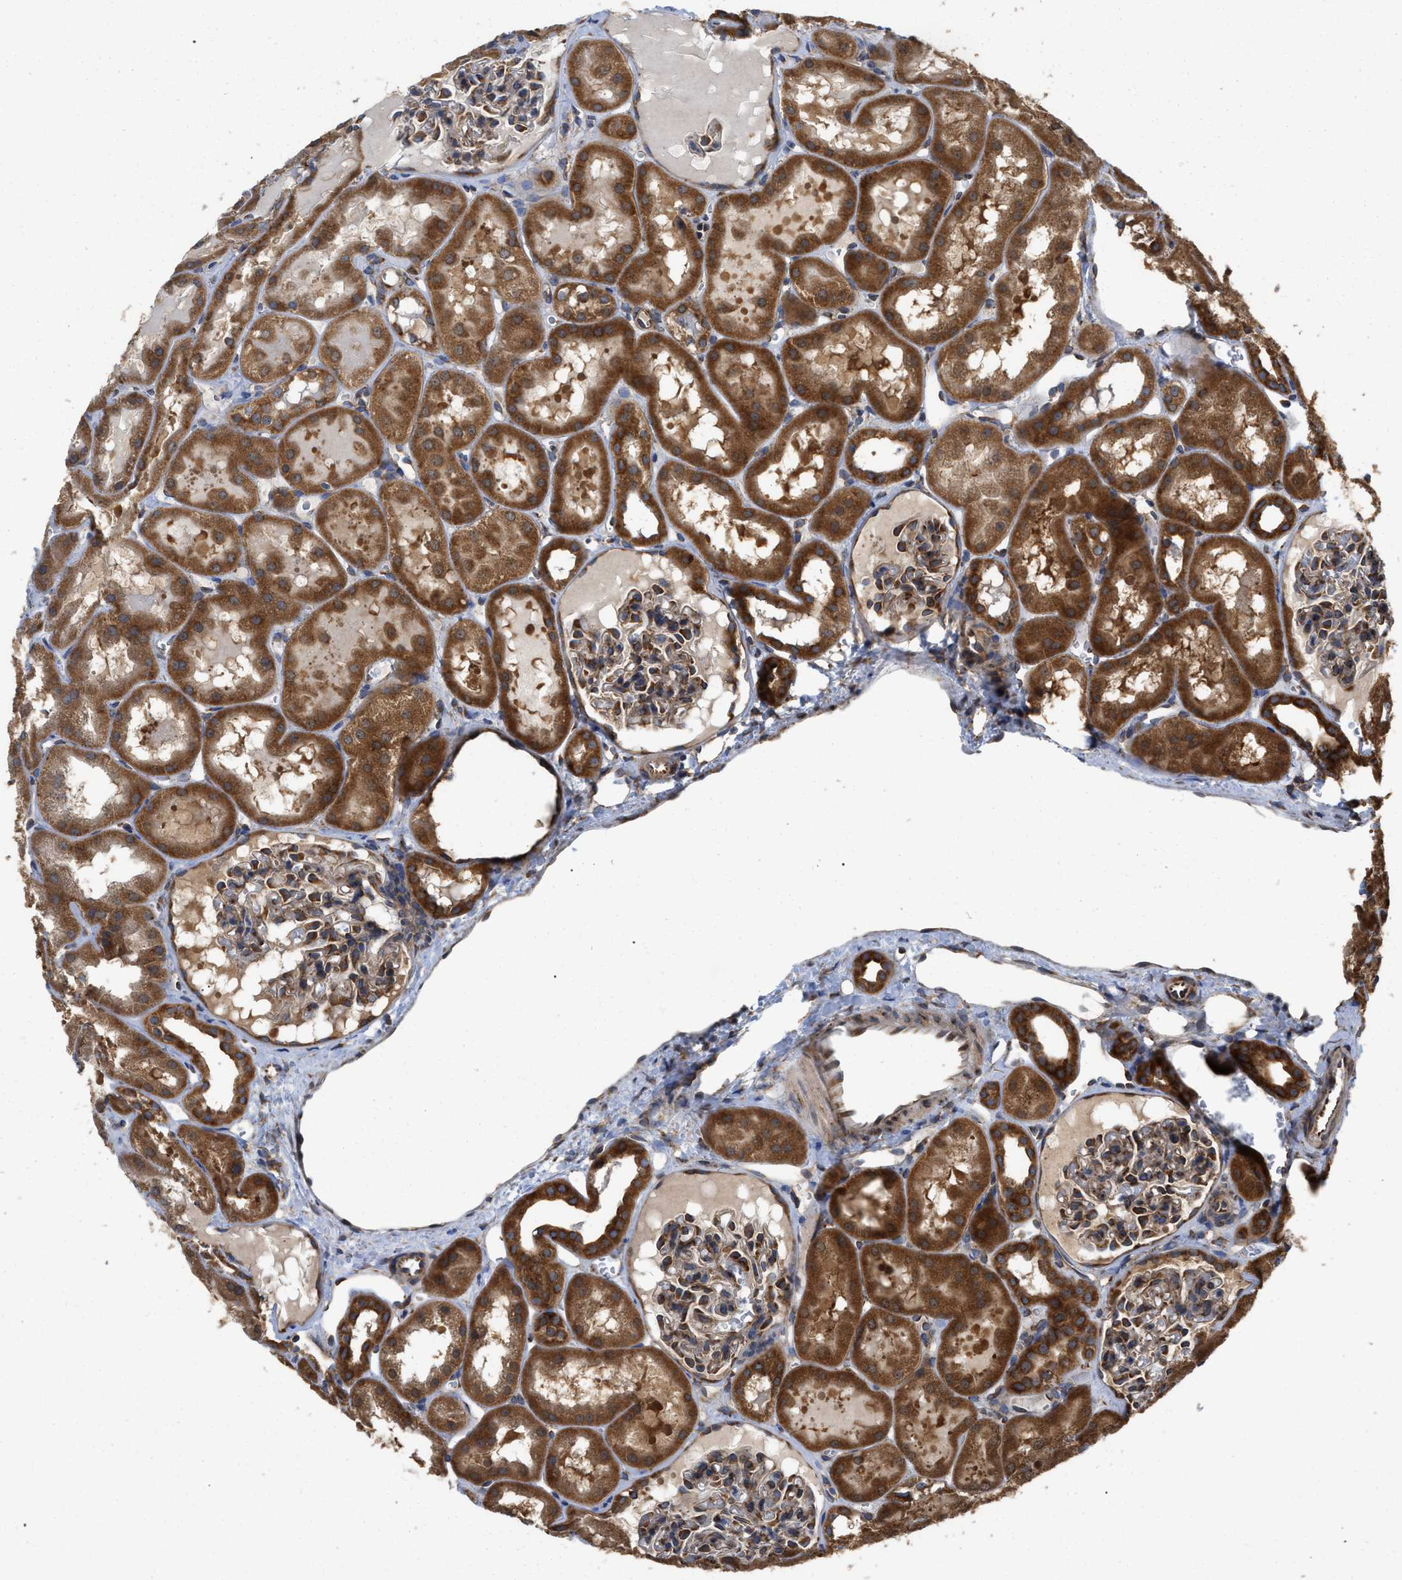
{"staining": {"intensity": "moderate", "quantity": ">75%", "location": "cytoplasmic/membranous"}, "tissue": "kidney", "cell_type": "Cells in glomeruli", "image_type": "normal", "snomed": [{"axis": "morphology", "description": "Normal tissue, NOS"}, {"axis": "topography", "description": "Kidney"}, {"axis": "topography", "description": "Urinary bladder"}], "caption": "This is a histology image of immunohistochemistry staining of normal kidney, which shows moderate staining in the cytoplasmic/membranous of cells in glomeruli.", "gene": "FAM120A", "patient": {"sex": "male", "age": 16}}